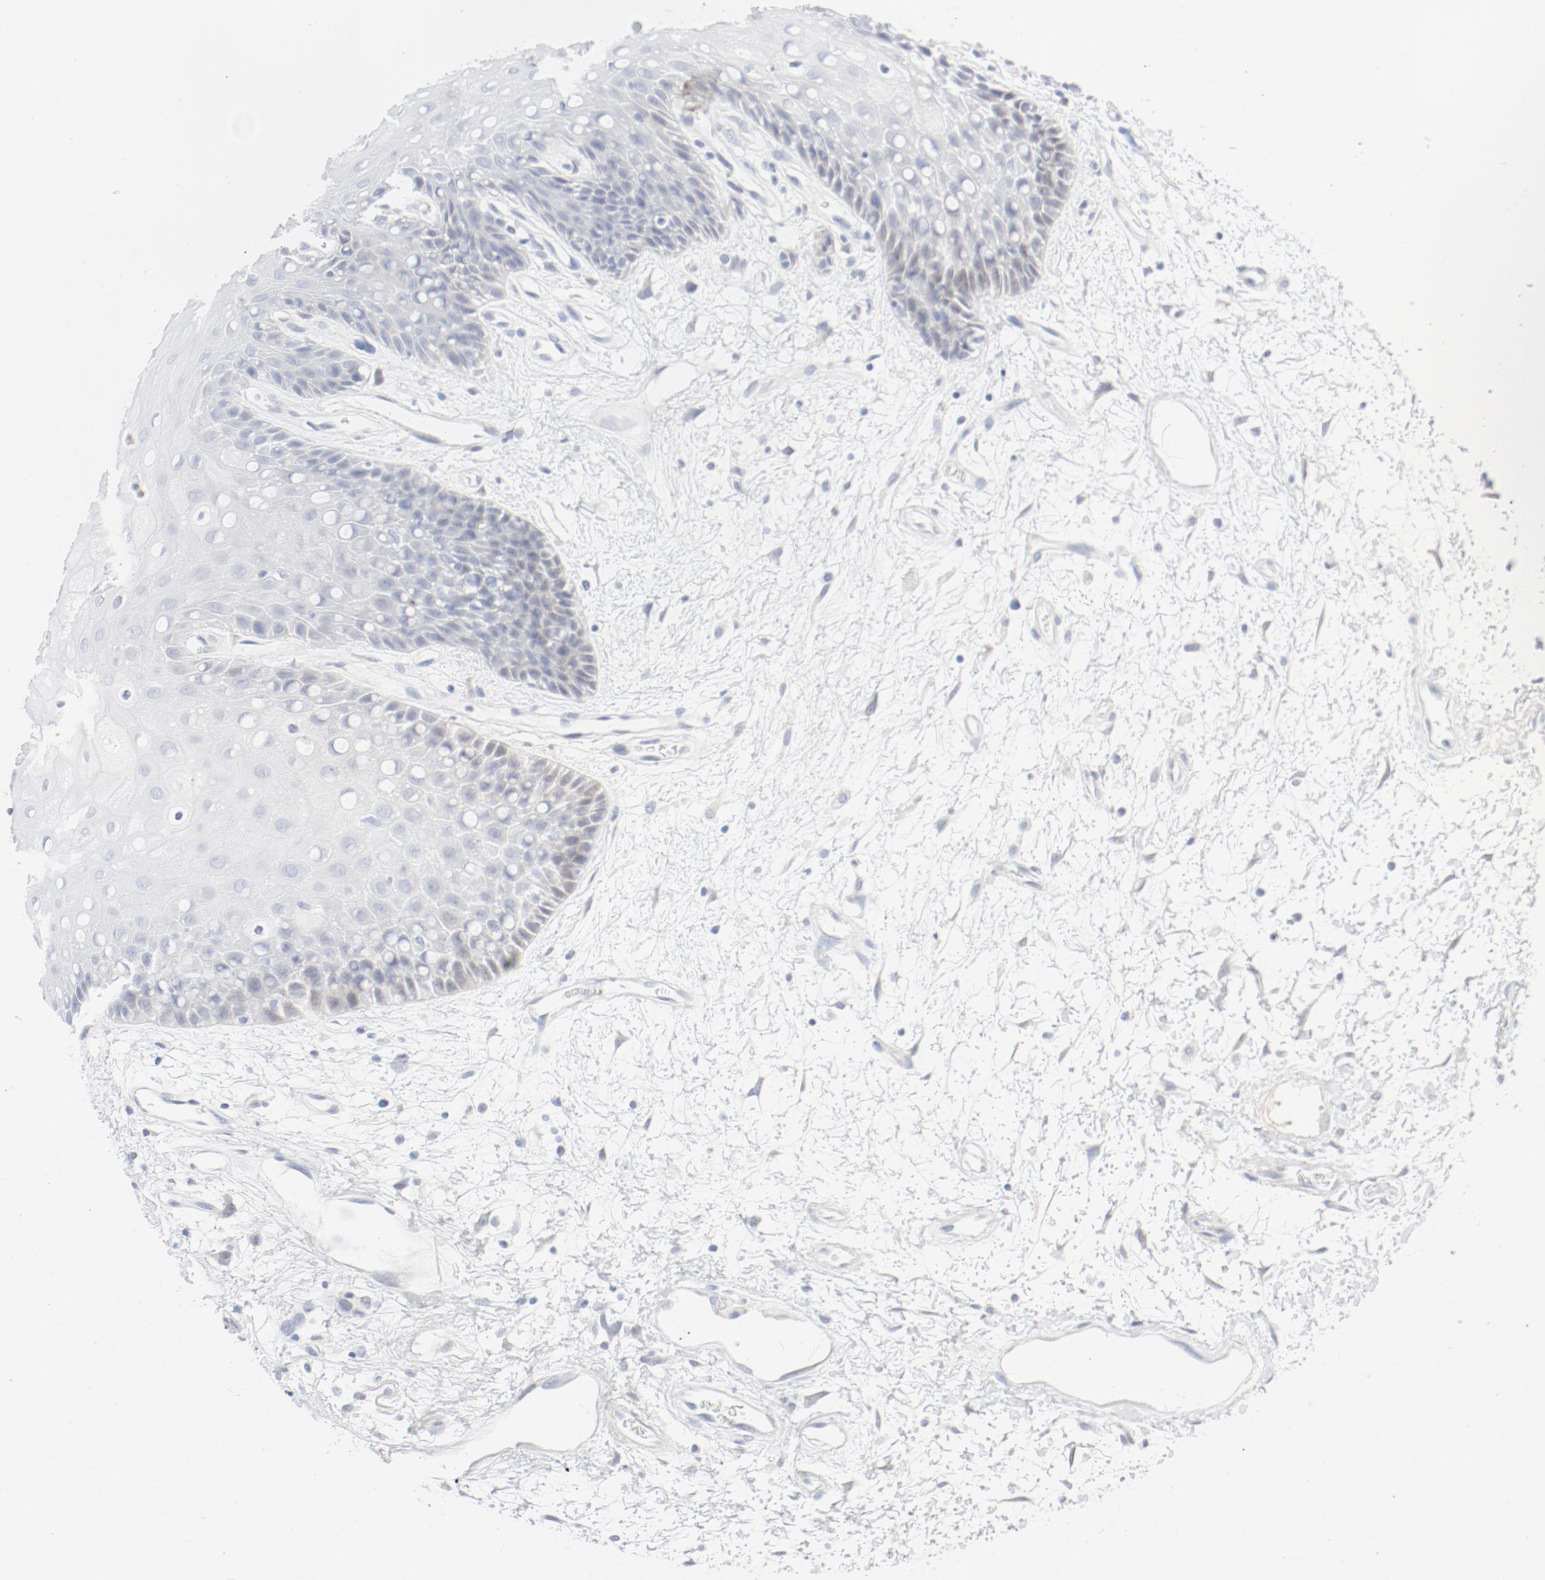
{"staining": {"intensity": "negative", "quantity": "none", "location": "none"}, "tissue": "oral mucosa", "cell_type": "Squamous epithelial cells", "image_type": "normal", "snomed": [{"axis": "morphology", "description": "Normal tissue, NOS"}, {"axis": "morphology", "description": "Squamous cell carcinoma, NOS"}, {"axis": "topography", "description": "Skeletal muscle"}, {"axis": "topography", "description": "Oral tissue"}, {"axis": "topography", "description": "Head-Neck"}], "caption": "Immunohistochemical staining of unremarkable oral mucosa exhibits no significant positivity in squamous epithelial cells.", "gene": "PGM1", "patient": {"sex": "female", "age": 84}}